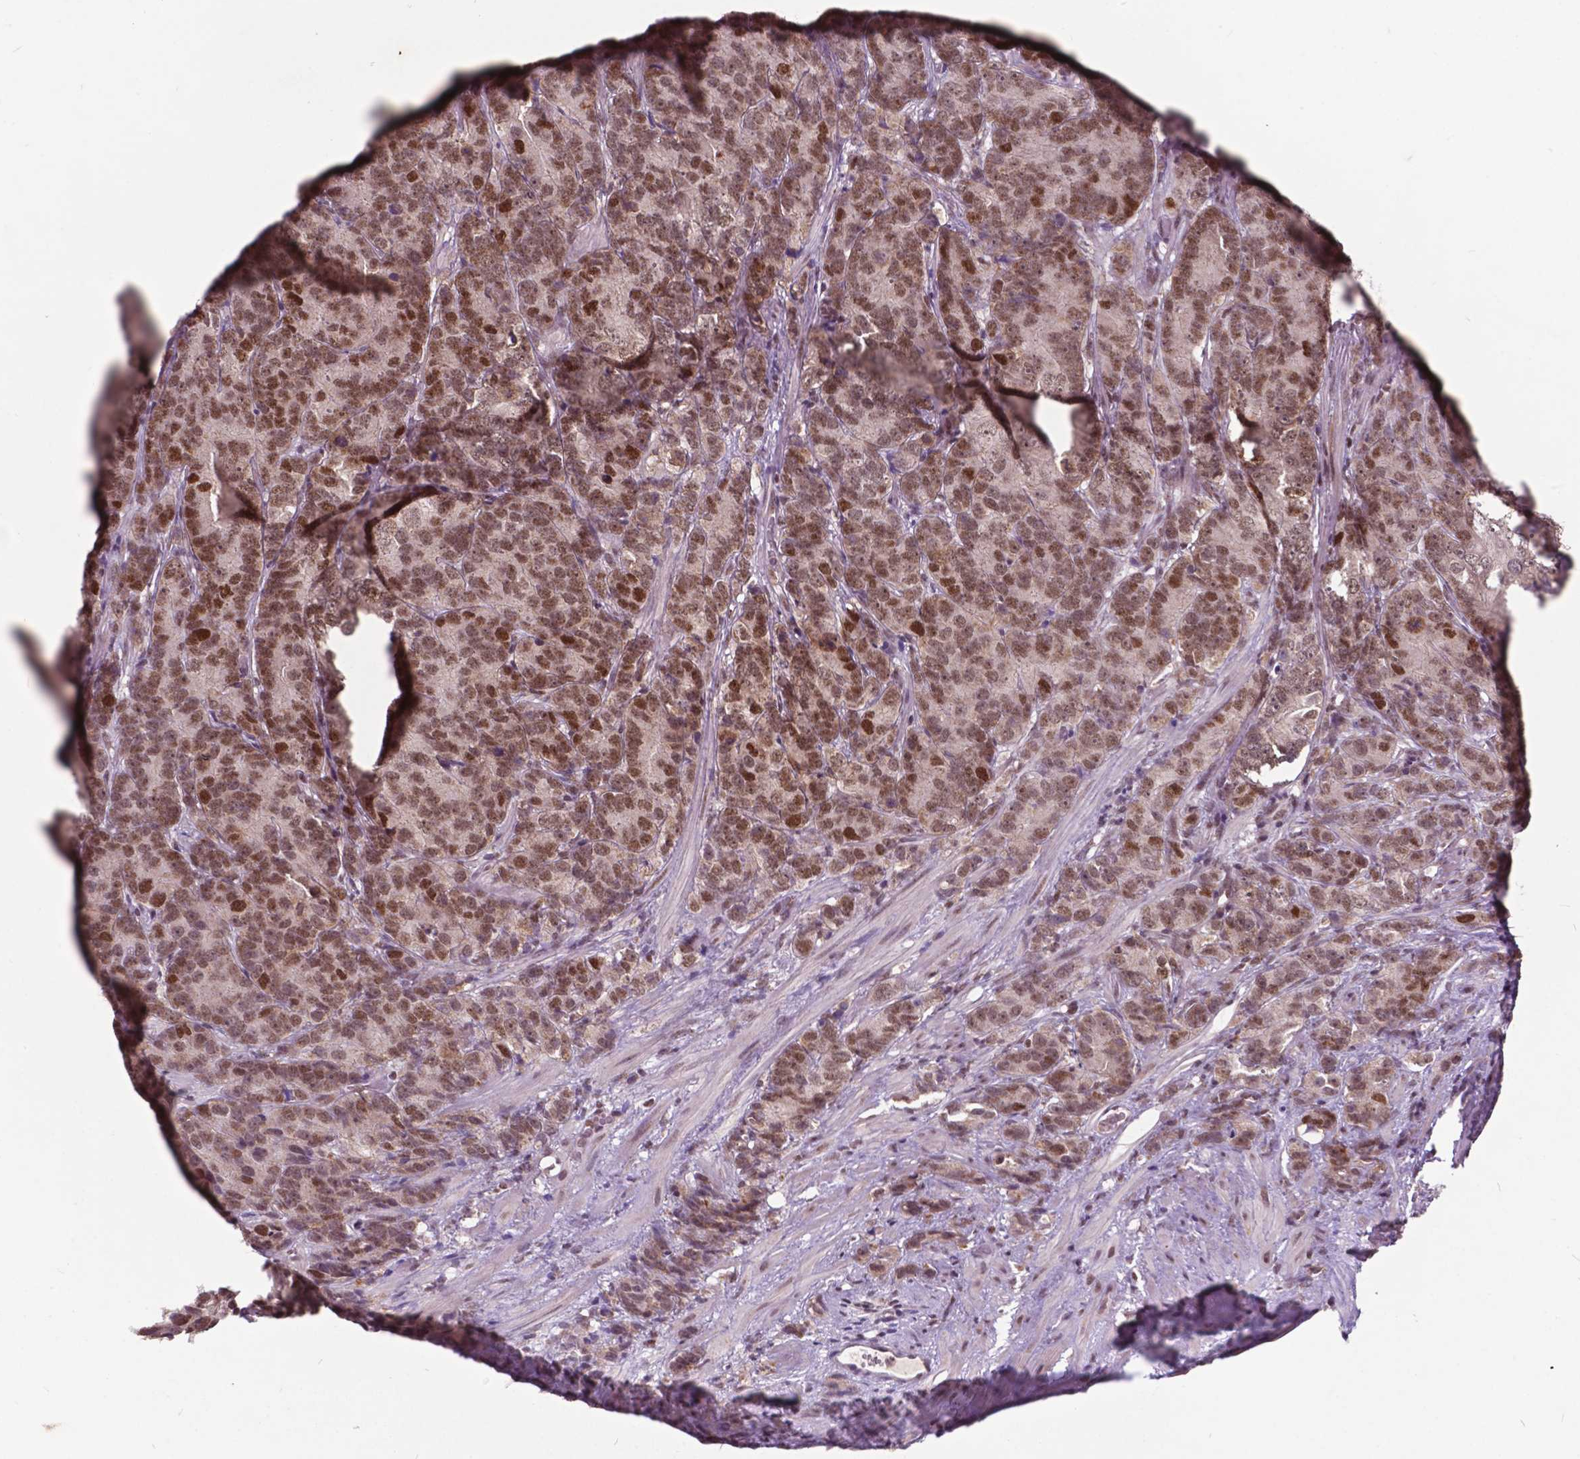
{"staining": {"intensity": "moderate", "quantity": "25%-75%", "location": "nuclear"}, "tissue": "prostate cancer", "cell_type": "Tumor cells", "image_type": "cancer", "snomed": [{"axis": "morphology", "description": "Adenocarcinoma, High grade"}, {"axis": "topography", "description": "Prostate"}], "caption": "IHC of human prostate cancer (adenocarcinoma (high-grade)) shows medium levels of moderate nuclear staining in about 25%-75% of tumor cells. Nuclei are stained in blue.", "gene": "MSH2", "patient": {"sex": "male", "age": 90}}